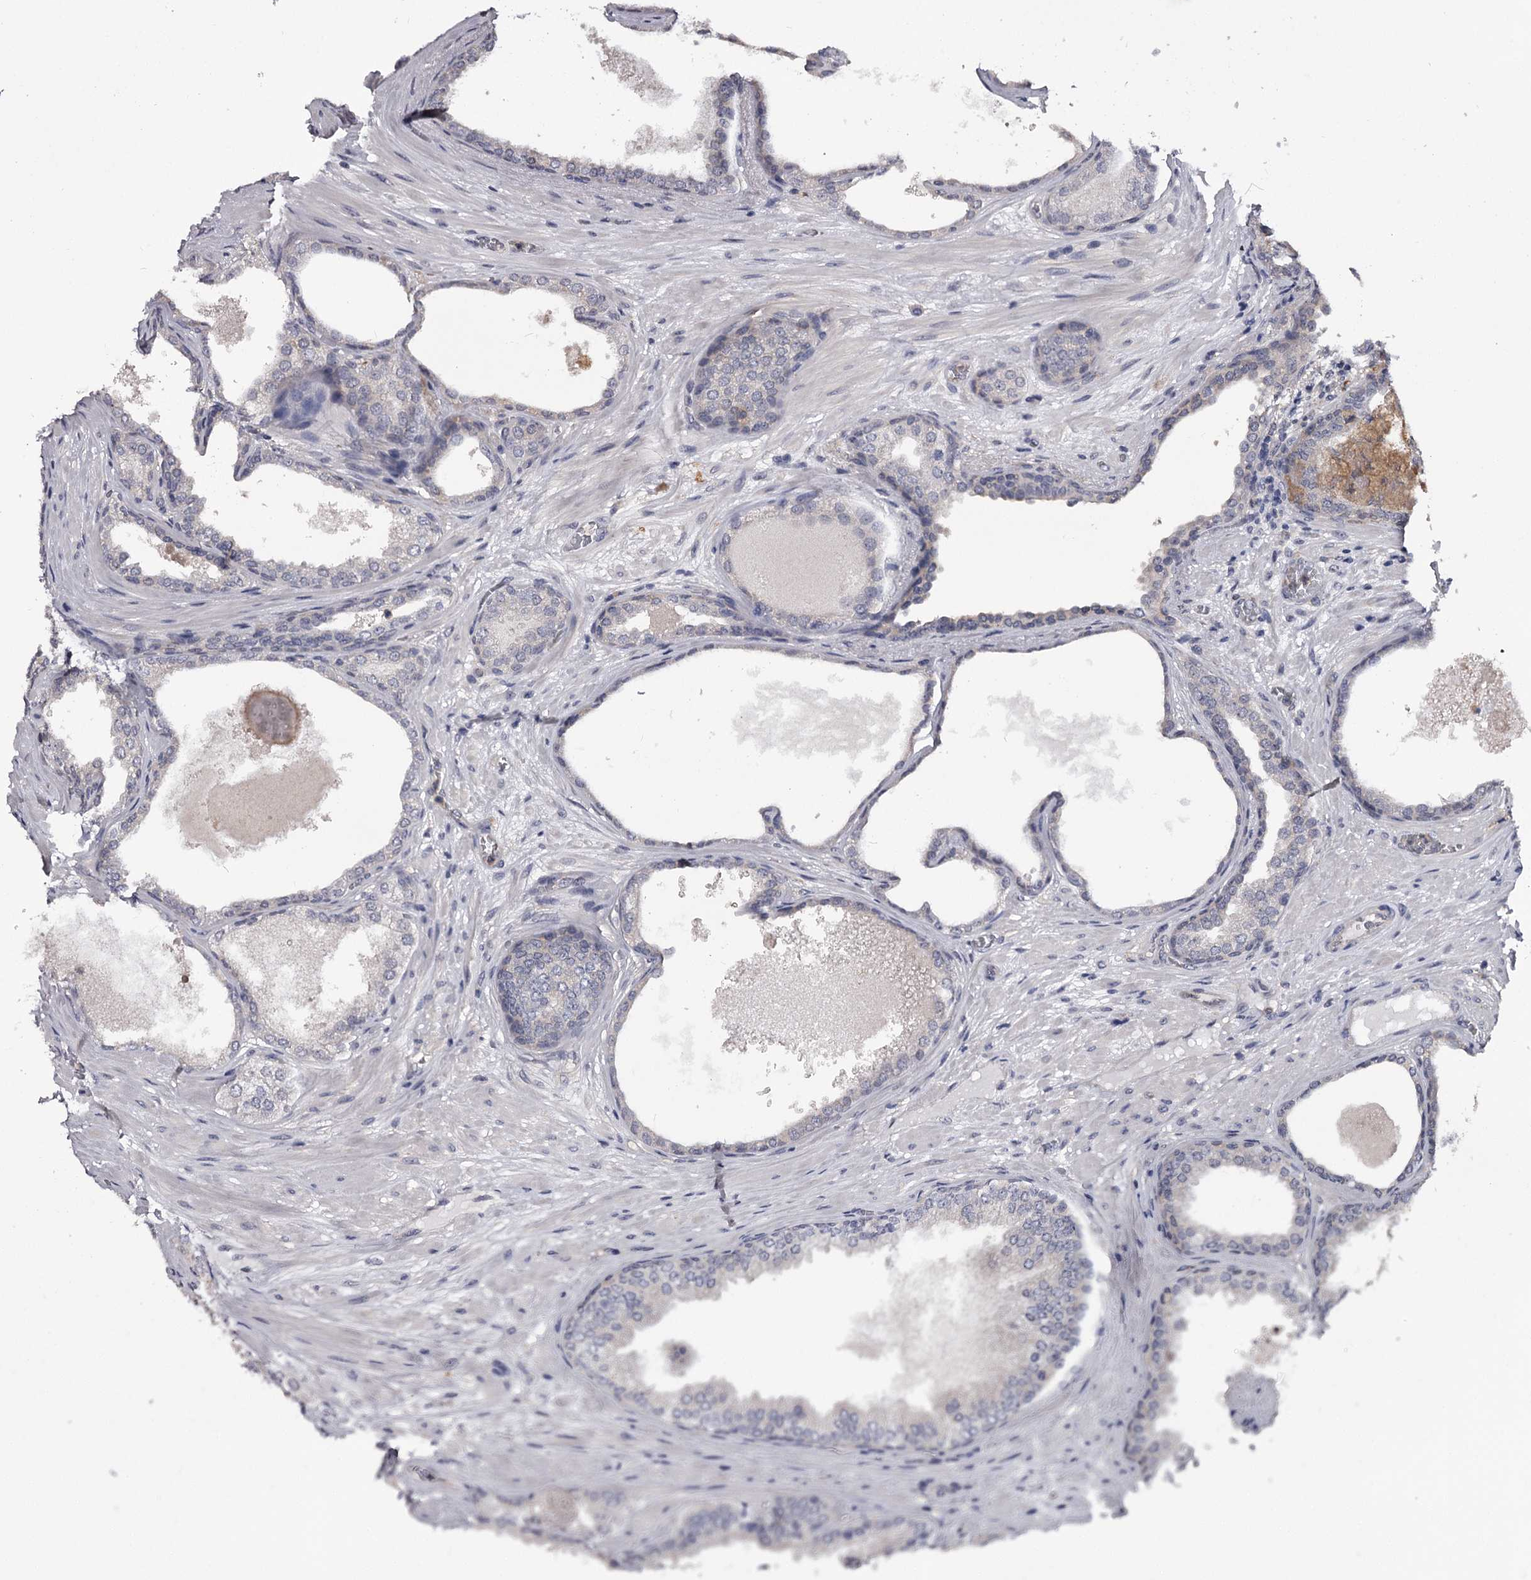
{"staining": {"intensity": "negative", "quantity": "none", "location": "none"}, "tissue": "prostate cancer", "cell_type": "Tumor cells", "image_type": "cancer", "snomed": [{"axis": "morphology", "description": "Adenocarcinoma, High grade"}, {"axis": "topography", "description": "Prostate"}], "caption": "Immunohistochemistry (IHC) histopathology image of neoplastic tissue: prostate cancer stained with DAB reveals no significant protein staining in tumor cells.", "gene": "GSTO1", "patient": {"sex": "male", "age": 59}}